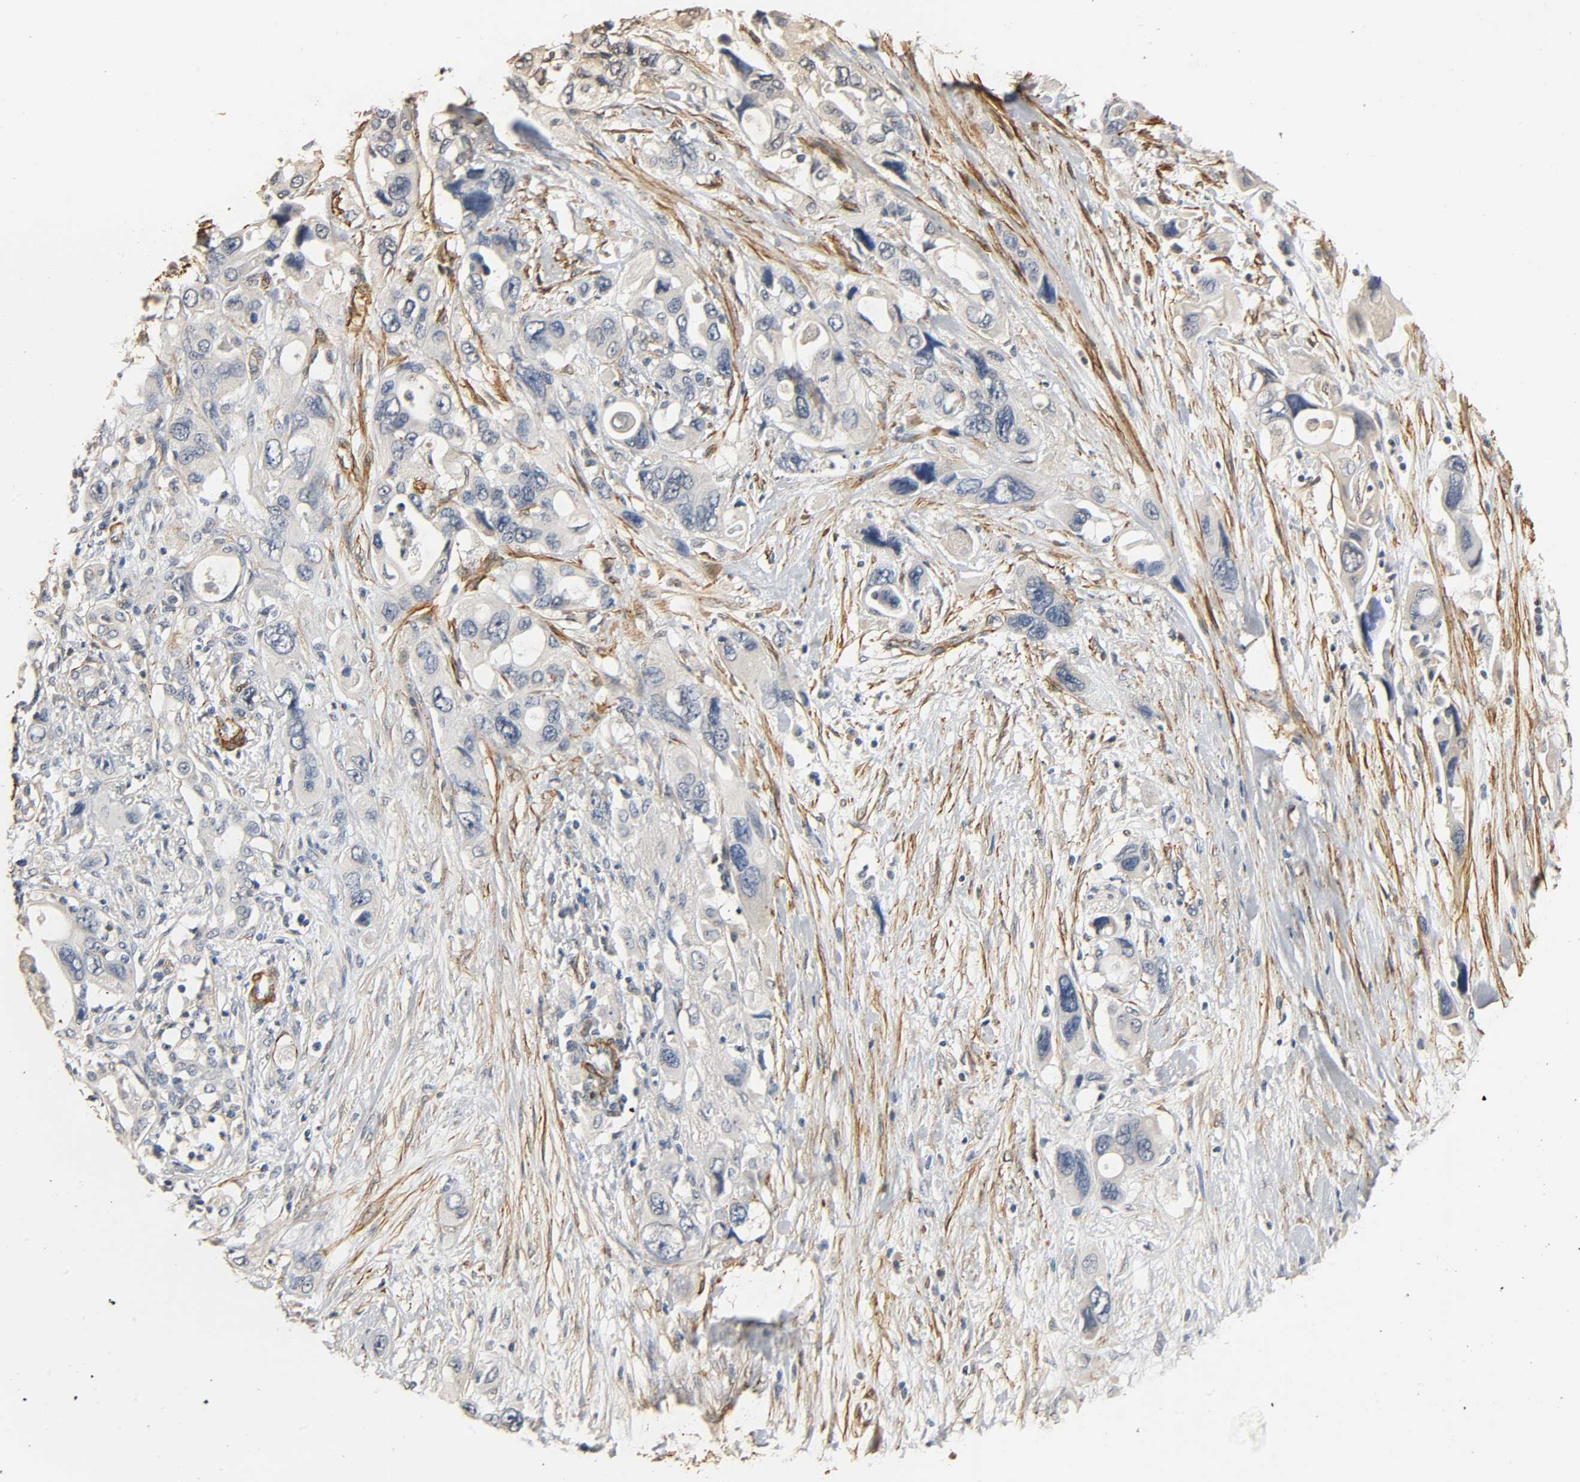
{"staining": {"intensity": "negative", "quantity": "none", "location": "none"}, "tissue": "pancreatic cancer", "cell_type": "Tumor cells", "image_type": "cancer", "snomed": [{"axis": "morphology", "description": "Adenocarcinoma, NOS"}, {"axis": "topography", "description": "Pancreas"}], "caption": "Micrograph shows no protein staining in tumor cells of pancreatic cancer tissue. (DAB immunohistochemistry visualized using brightfield microscopy, high magnification).", "gene": "GSTA3", "patient": {"sex": "male", "age": 46}}